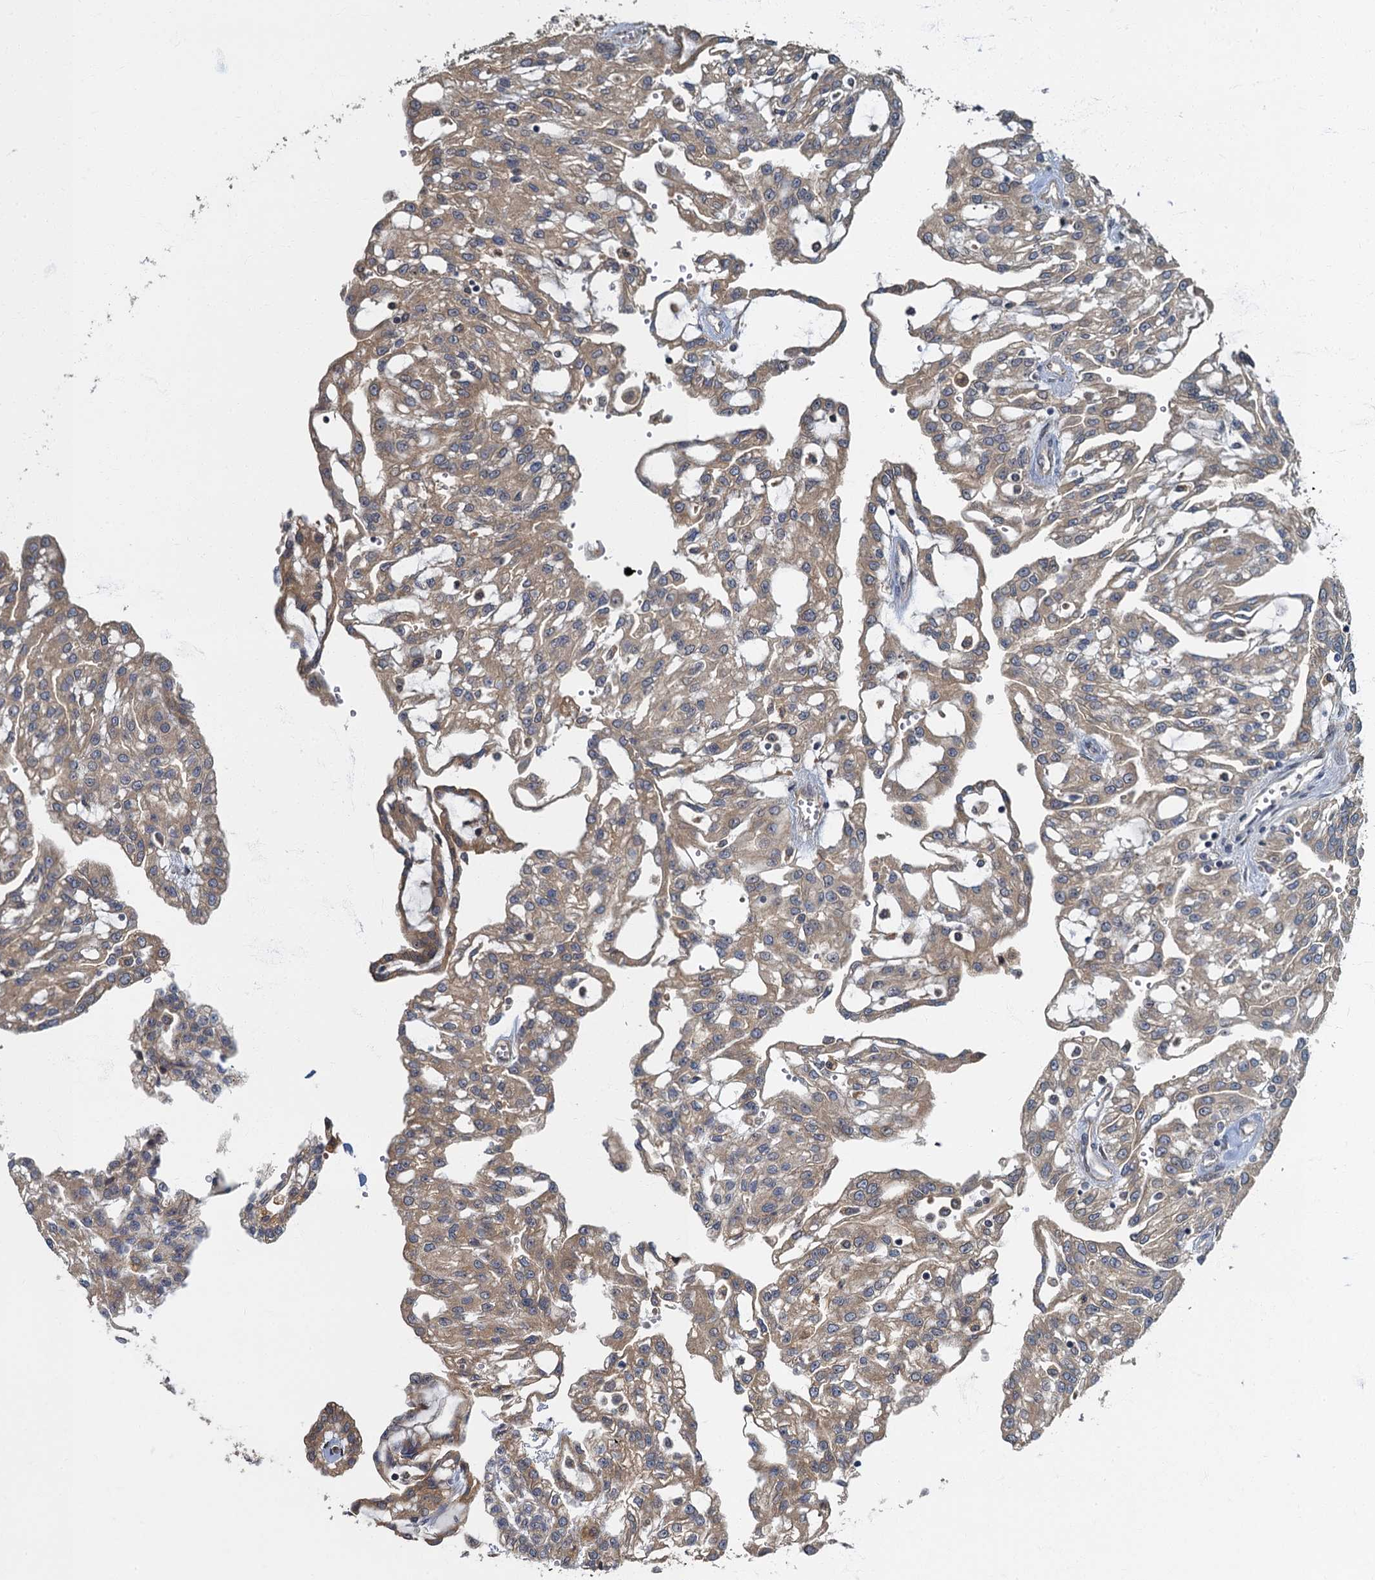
{"staining": {"intensity": "weak", "quantity": ">75%", "location": "cytoplasmic/membranous"}, "tissue": "renal cancer", "cell_type": "Tumor cells", "image_type": "cancer", "snomed": [{"axis": "morphology", "description": "Adenocarcinoma, NOS"}, {"axis": "topography", "description": "Kidney"}], "caption": "An immunohistochemistry image of tumor tissue is shown. Protein staining in brown shows weak cytoplasmic/membranous positivity in renal cancer within tumor cells.", "gene": "TBCK", "patient": {"sex": "male", "age": 63}}